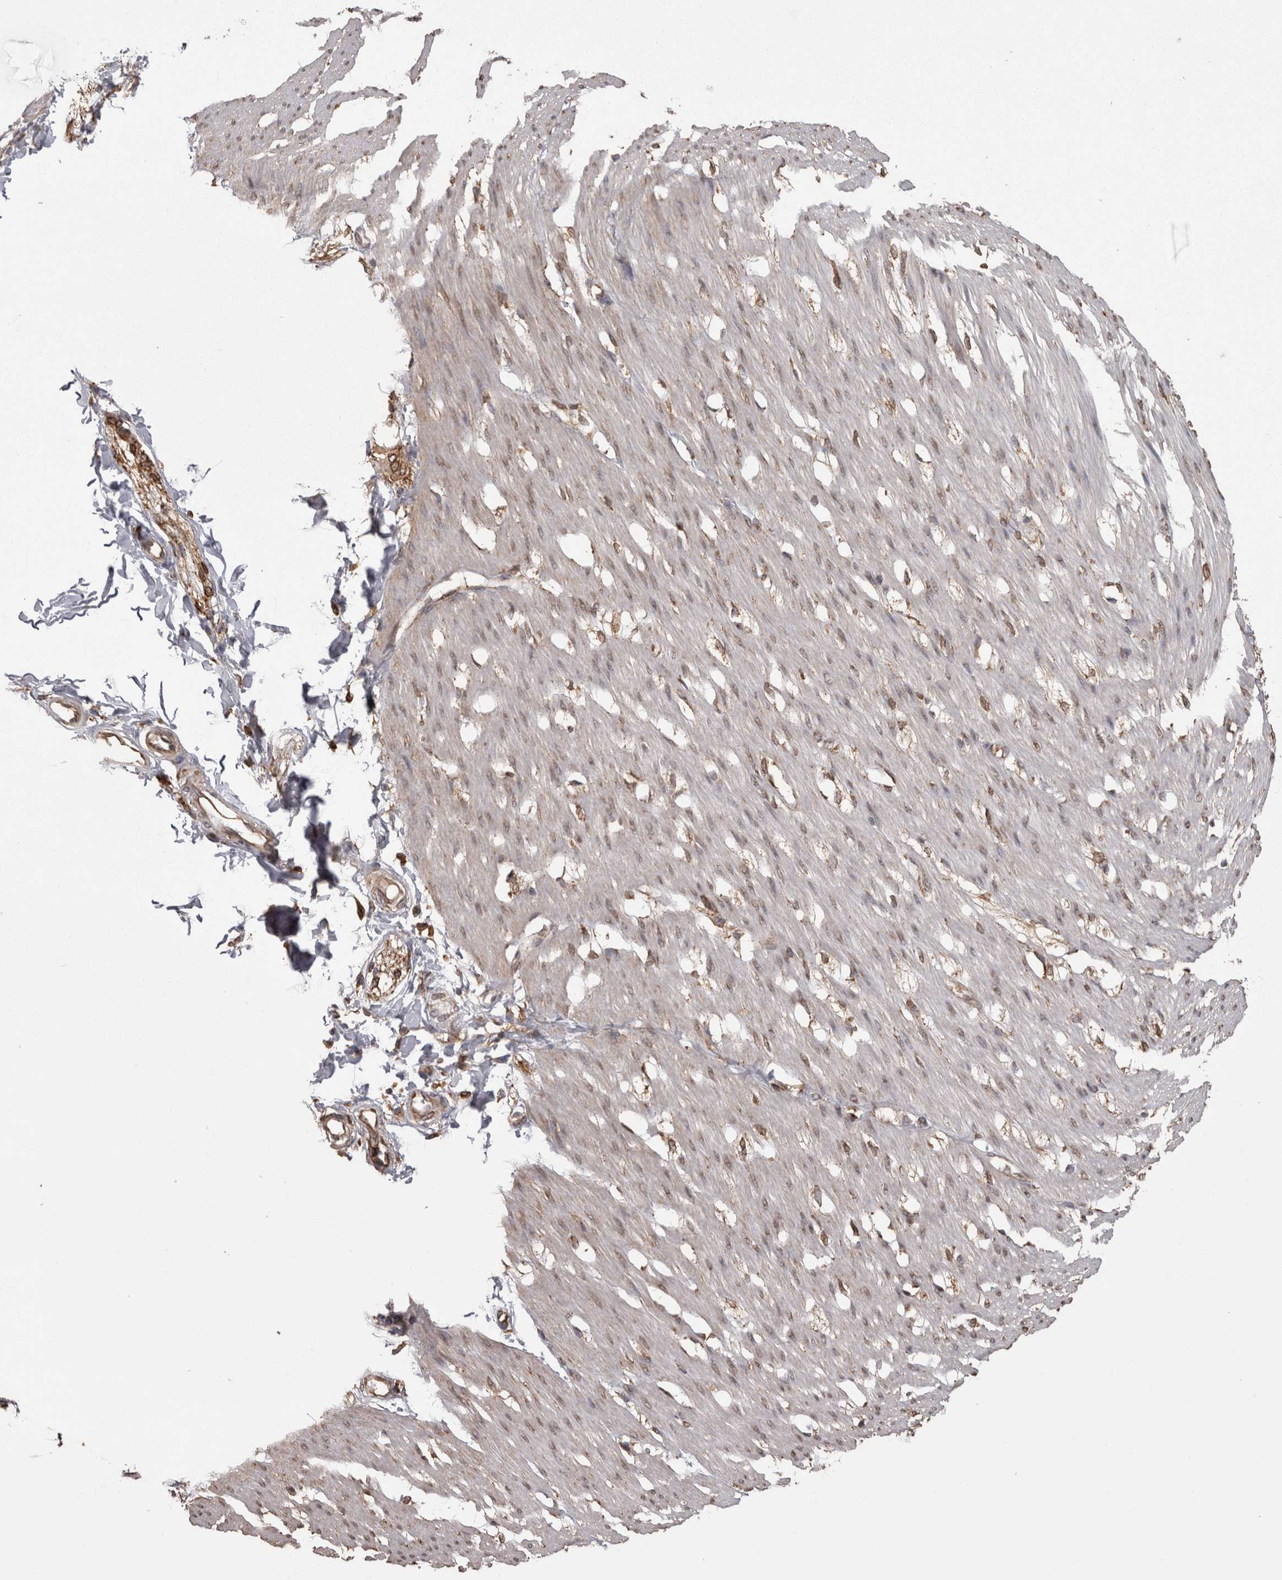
{"staining": {"intensity": "weak", "quantity": "25%-75%", "location": "cytoplasmic/membranous,nuclear"}, "tissue": "smooth muscle", "cell_type": "Smooth muscle cells", "image_type": "normal", "snomed": [{"axis": "morphology", "description": "Normal tissue, NOS"}, {"axis": "morphology", "description": "Adenocarcinoma, NOS"}, {"axis": "topography", "description": "Smooth muscle"}, {"axis": "topography", "description": "Colon"}], "caption": "Protein staining of benign smooth muscle reveals weak cytoplasmic/membranous,nuclear positivity in approximately 25%-75% of smooth muscle cells.", "gene": "PON2", "patient": {"sex": "male", "age": 14}}